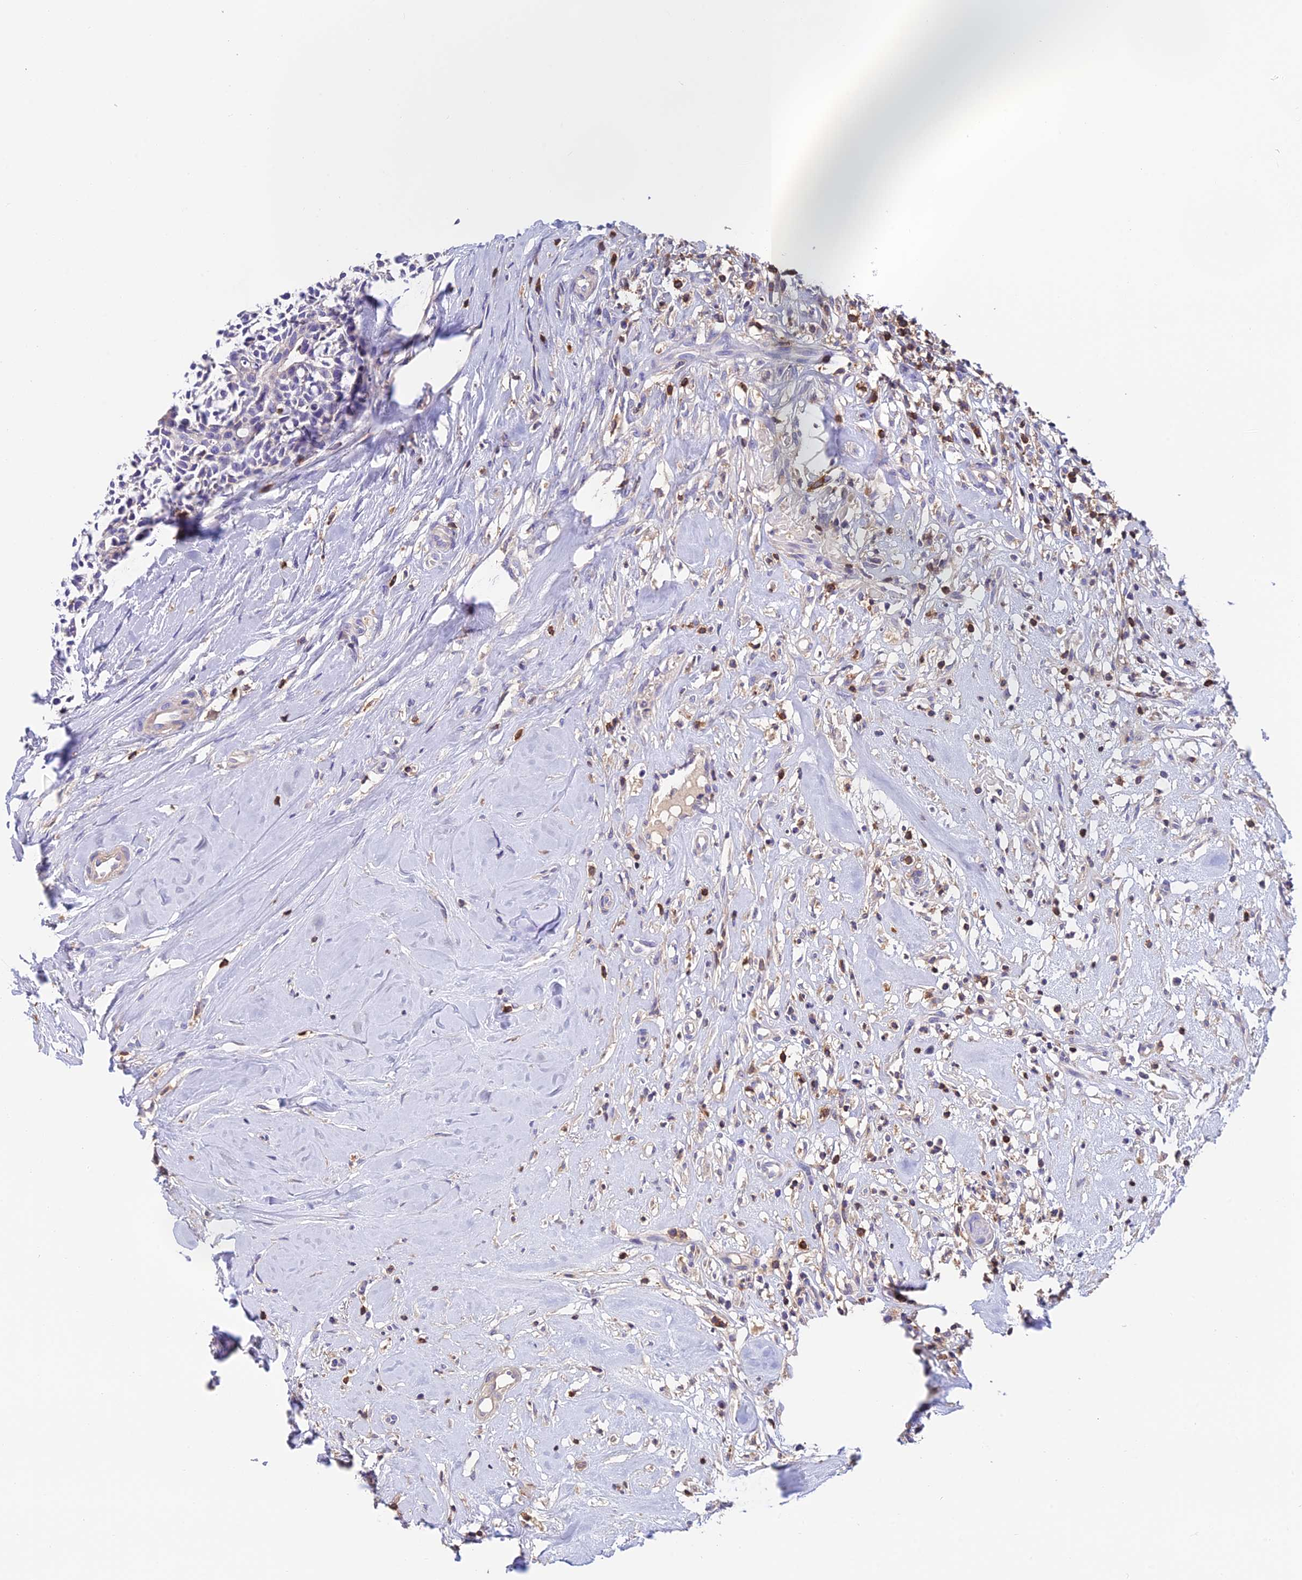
{"staining": {"intensity": "negative", "quantity": "none", "location": "none"}, "tissue": "head and neck cancer", "cell_type": "Tumor cells", "image_type": "cancer", "snomed": [{"axis": "morphology", "description": "Adenocarcinoma, NOS"}, {"axis": "topography", "description": "Subcutis"}, {"axis": "topography", "description": "Head-Neck"}], "caption": "An immunohistochemistry (IHC) photomicrograph of head and neck adenocarcinoma is shown. There is no staining in tumor cells of head and neck adenocarcinoma.", "gene": "LPXN", "patient": {"sex": "female", "age": 73}}